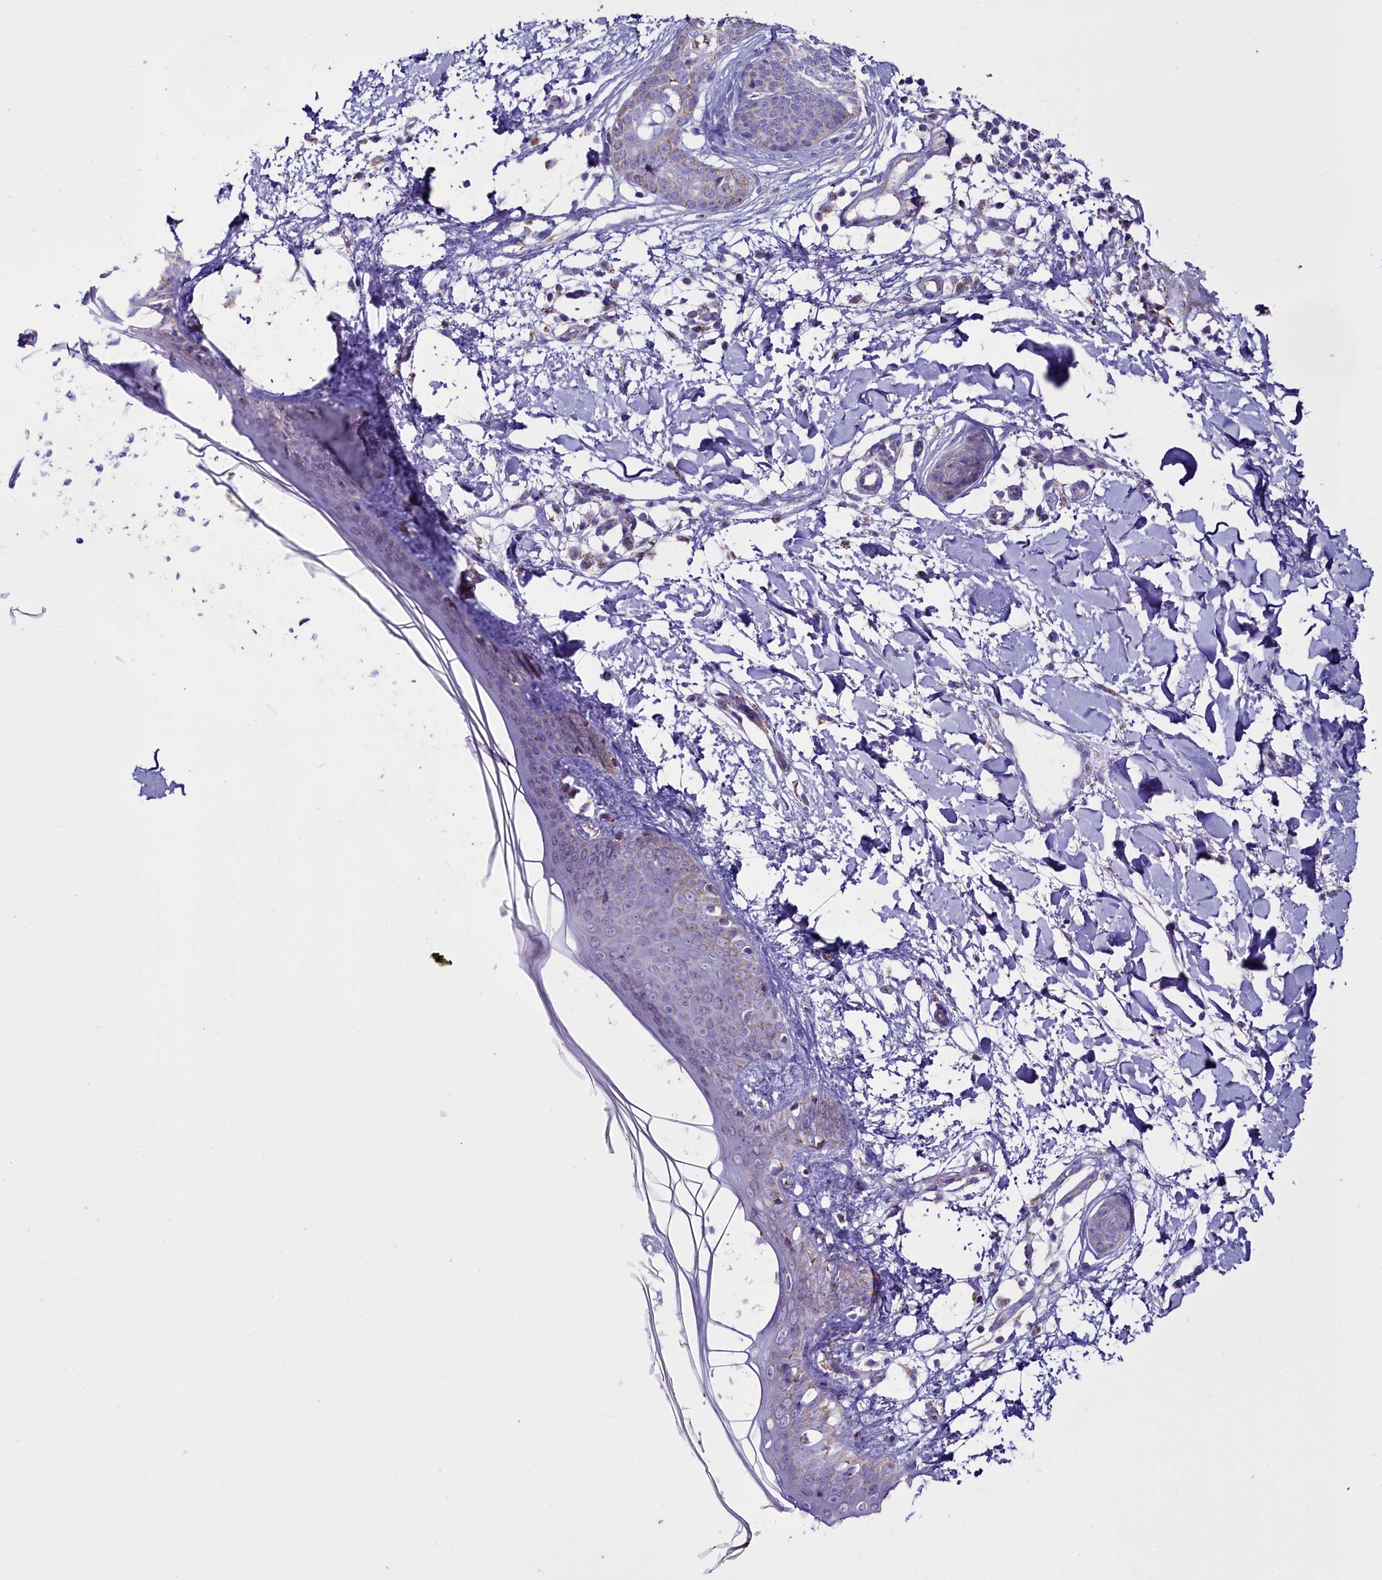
{"staining": {"intensity": "negative", "quantity": "none", "location": "none"}, "tissue": "skin", "cell_type": "Fibroblasts", "image_type": "normal", "snomed": [{"axis": "morphology", "description": "Normal tissue, NOS"}, {"axis": "topography", "description": "Skin"}], "caption": "Immunohistochemistry (IHC) histopathology image of unremarkable skin: human skin stained with DAB (3,3'-diaminobenzidine) reveals no significant protein staining in fibroblasts. (DAB immunohistochemistry (IHC) with hematoxylin counter stain).", "gene": "WDFY3", "patient": {"sex": "female", "age": 34}}